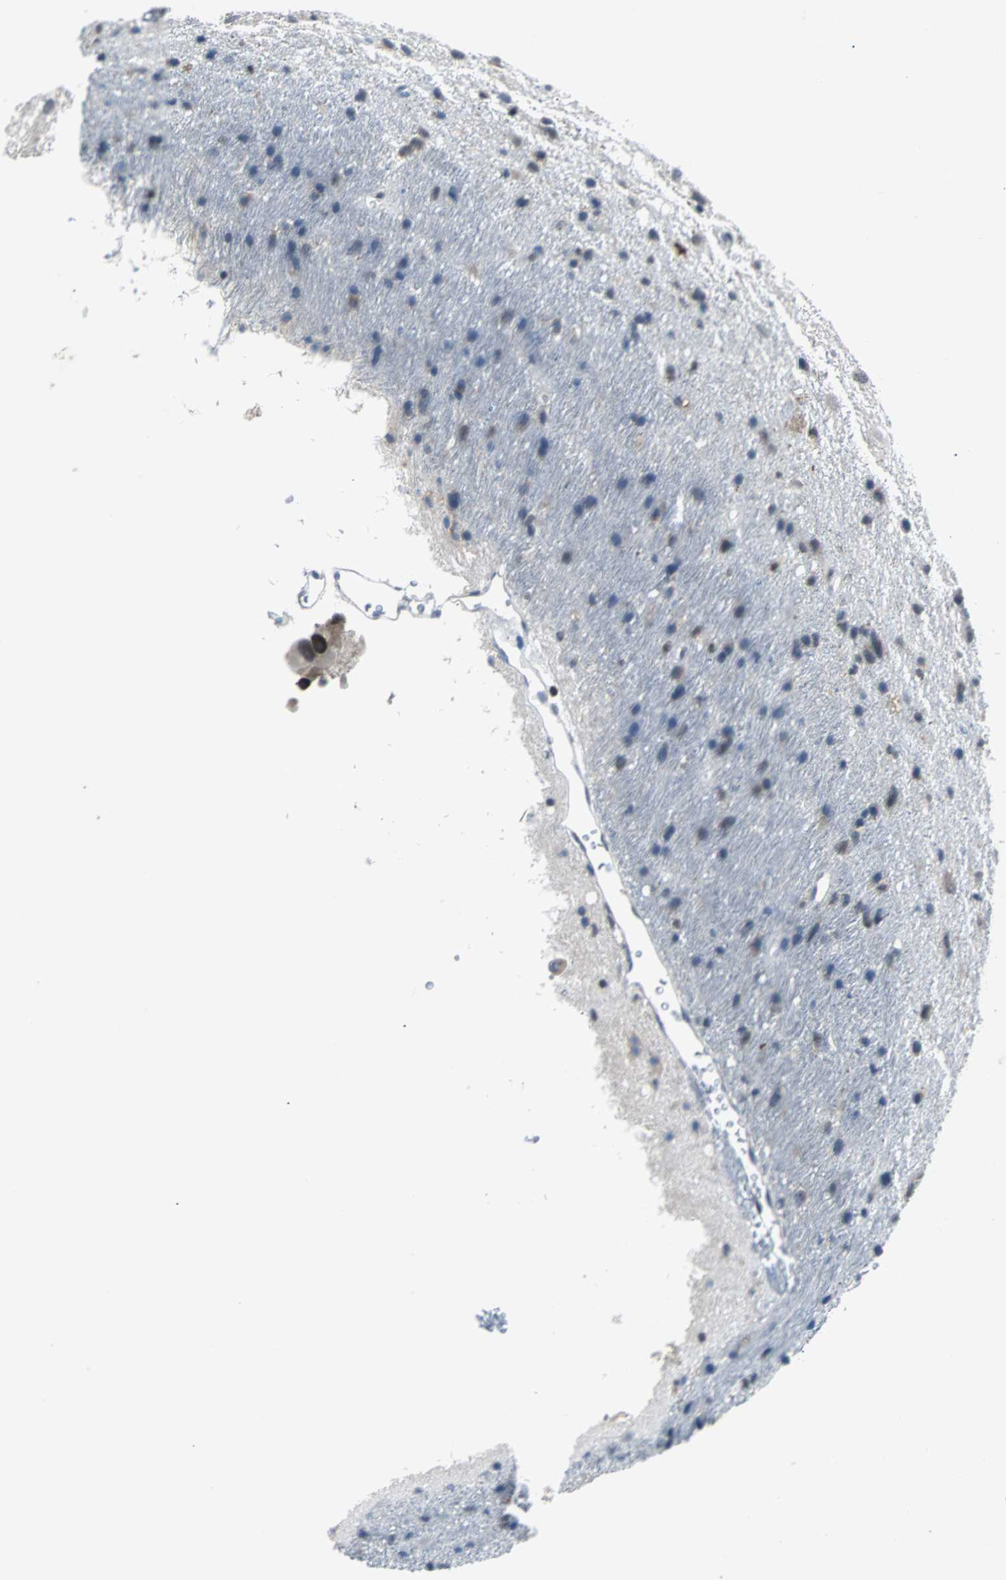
{"staining": {"intensity": "weak", "quantity": "<25%", "location": "cytoplasmic/membranous"}, "tissue": "glioma", "cell_type": "Tumor cells", "image_type": "cancer", "snomed": [{"axis": "morphology", "description": "Glioma, malignant, Low grade"}, {"axis": "topography", "description": "Brain"}], "caption": "Immunohistochemistry (IHC) micrograph of neoplastic tissue: human malignant low-grade glioma stained with DAB (3,3'-diaminobenzidine) exhibits no significant protein staining in tumor cells.", "gene": "USP28", "patient": {"sex": "male", "age": 77}}